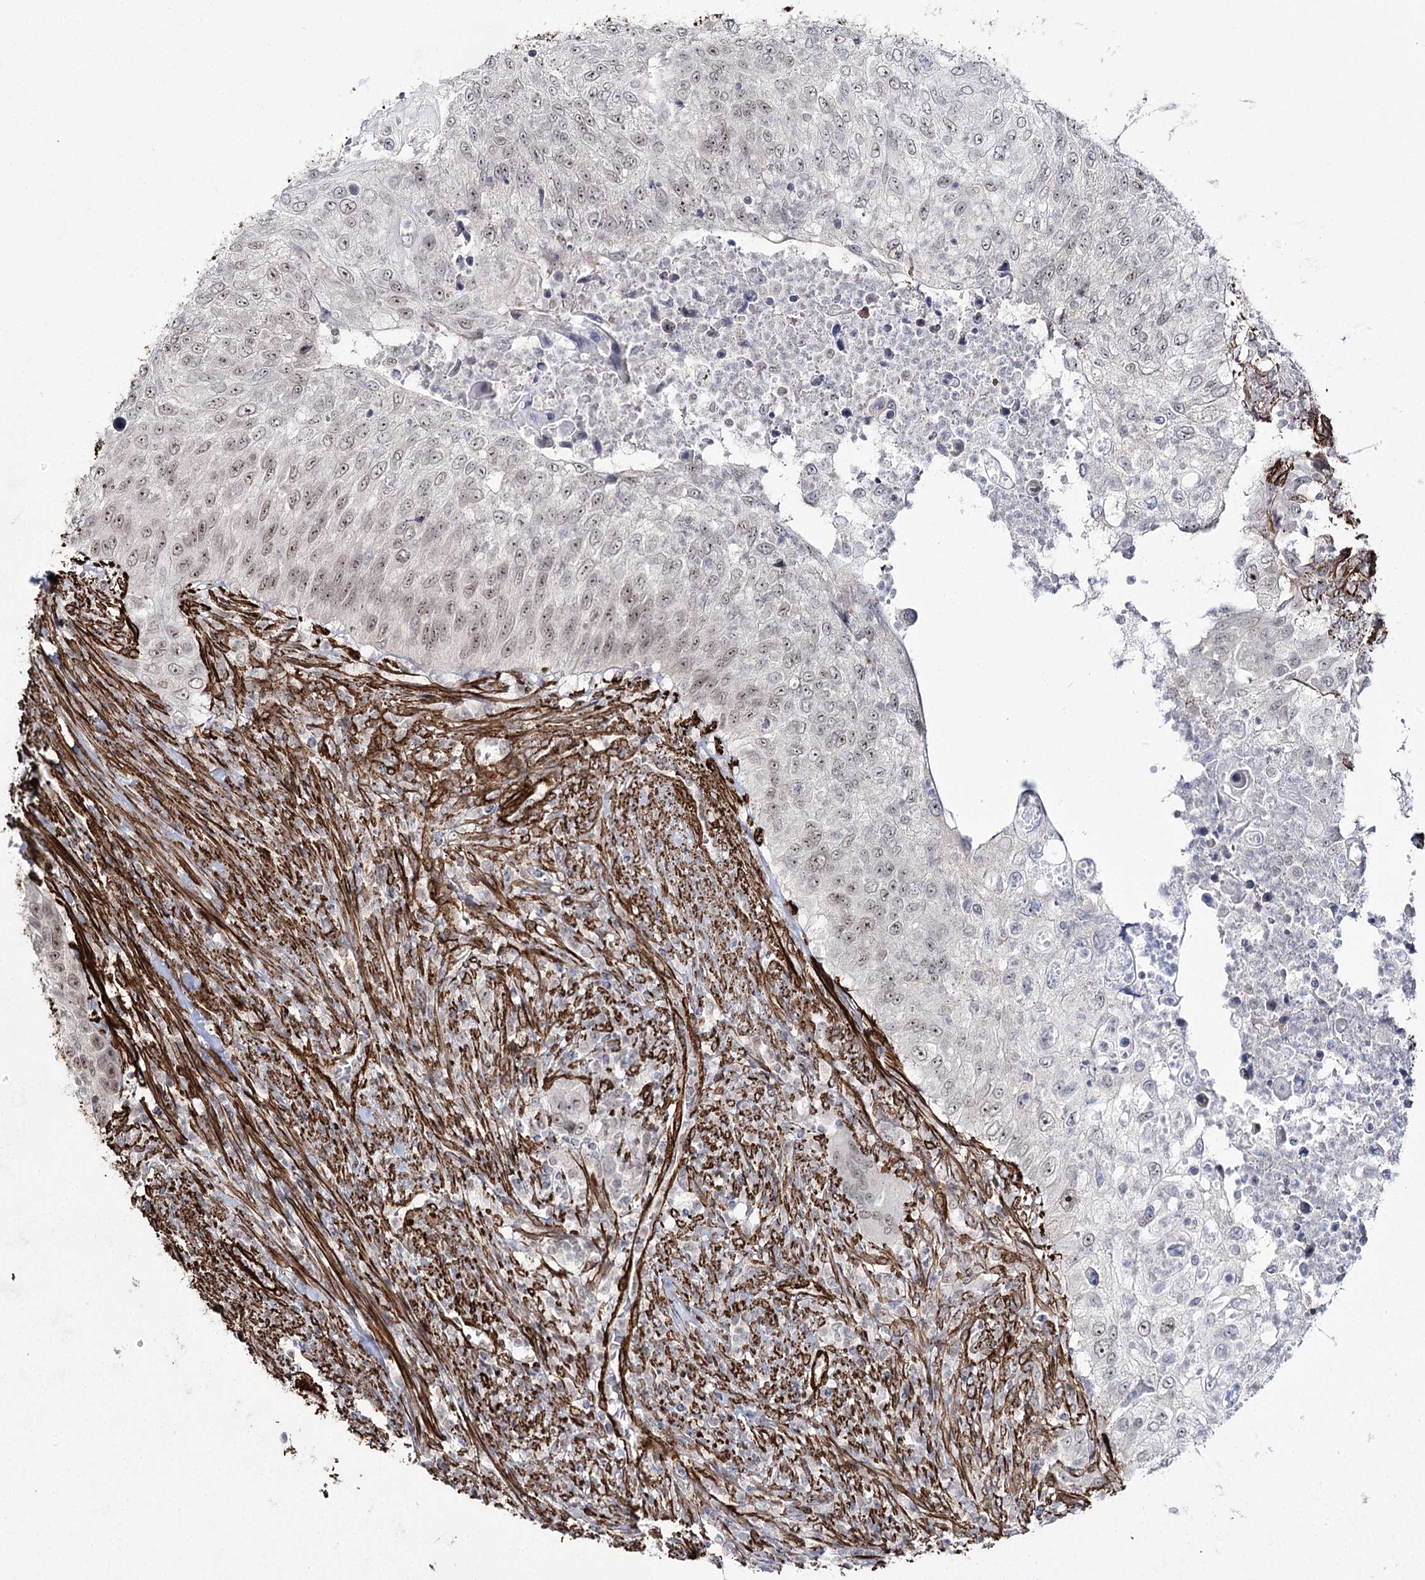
{"staining": {"intensity": "weak", "quantity": "<25%", "location": "nuclear"}, "tissue": "urothelial cancer", "cell_type": "Tumor cells", "image_type": "cancer", "snomed": [{"axis": "morphology", "description": "Urothelial carcinoma, High grade"}, {"axis": "topography", "description": "Urinary bladder"}], "caption": "Urothelial cancer stained for a protein using immunohistochemistry shows no staining tumor cells.", "gene": "CWF19L1", "patient": {"sex": "female", "age": 60}}